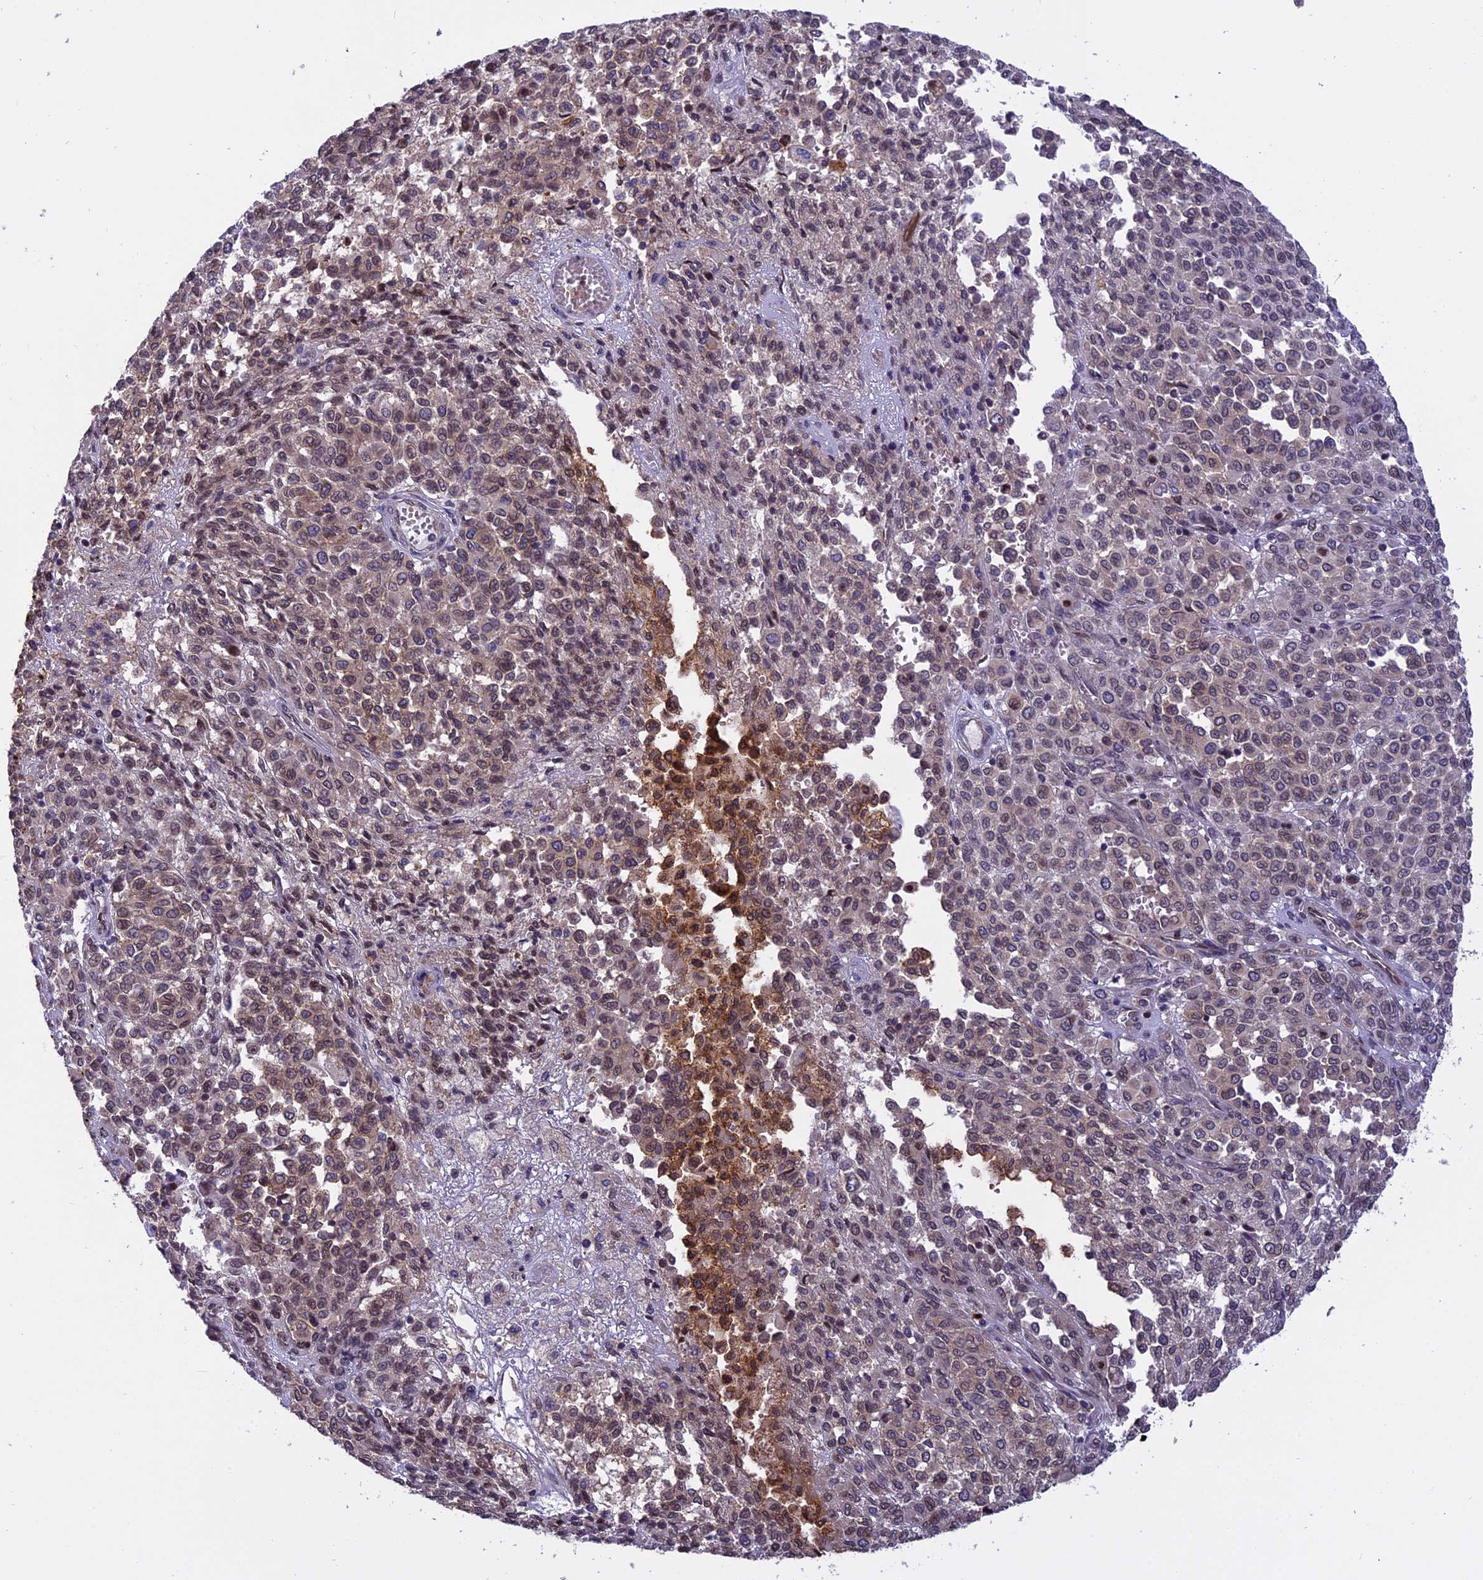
{"staining": {"intensity": "moderate", "quantity": ">75%", "location": "cytoplasmic/membranous,nuclear"}, "tissue": "melanoma", "cell_type": "Tumor cells", "image_type": "cancer", "snomed": [{"axis": "morphology", "description": "Malignant melanoma, Metastatic site"}, {"axis": "topography", "description": "Pancreas"}], "caption": "About >75% of tumor cells in malignant melanoma (metastatic site) demonstrate moderate cytoplasmic/membranous and nuclear protein expression as visualized by brown immunohistochemical staining.", "gene": "CHMP2A", "patient": {"sex": "female", "age": 30}}